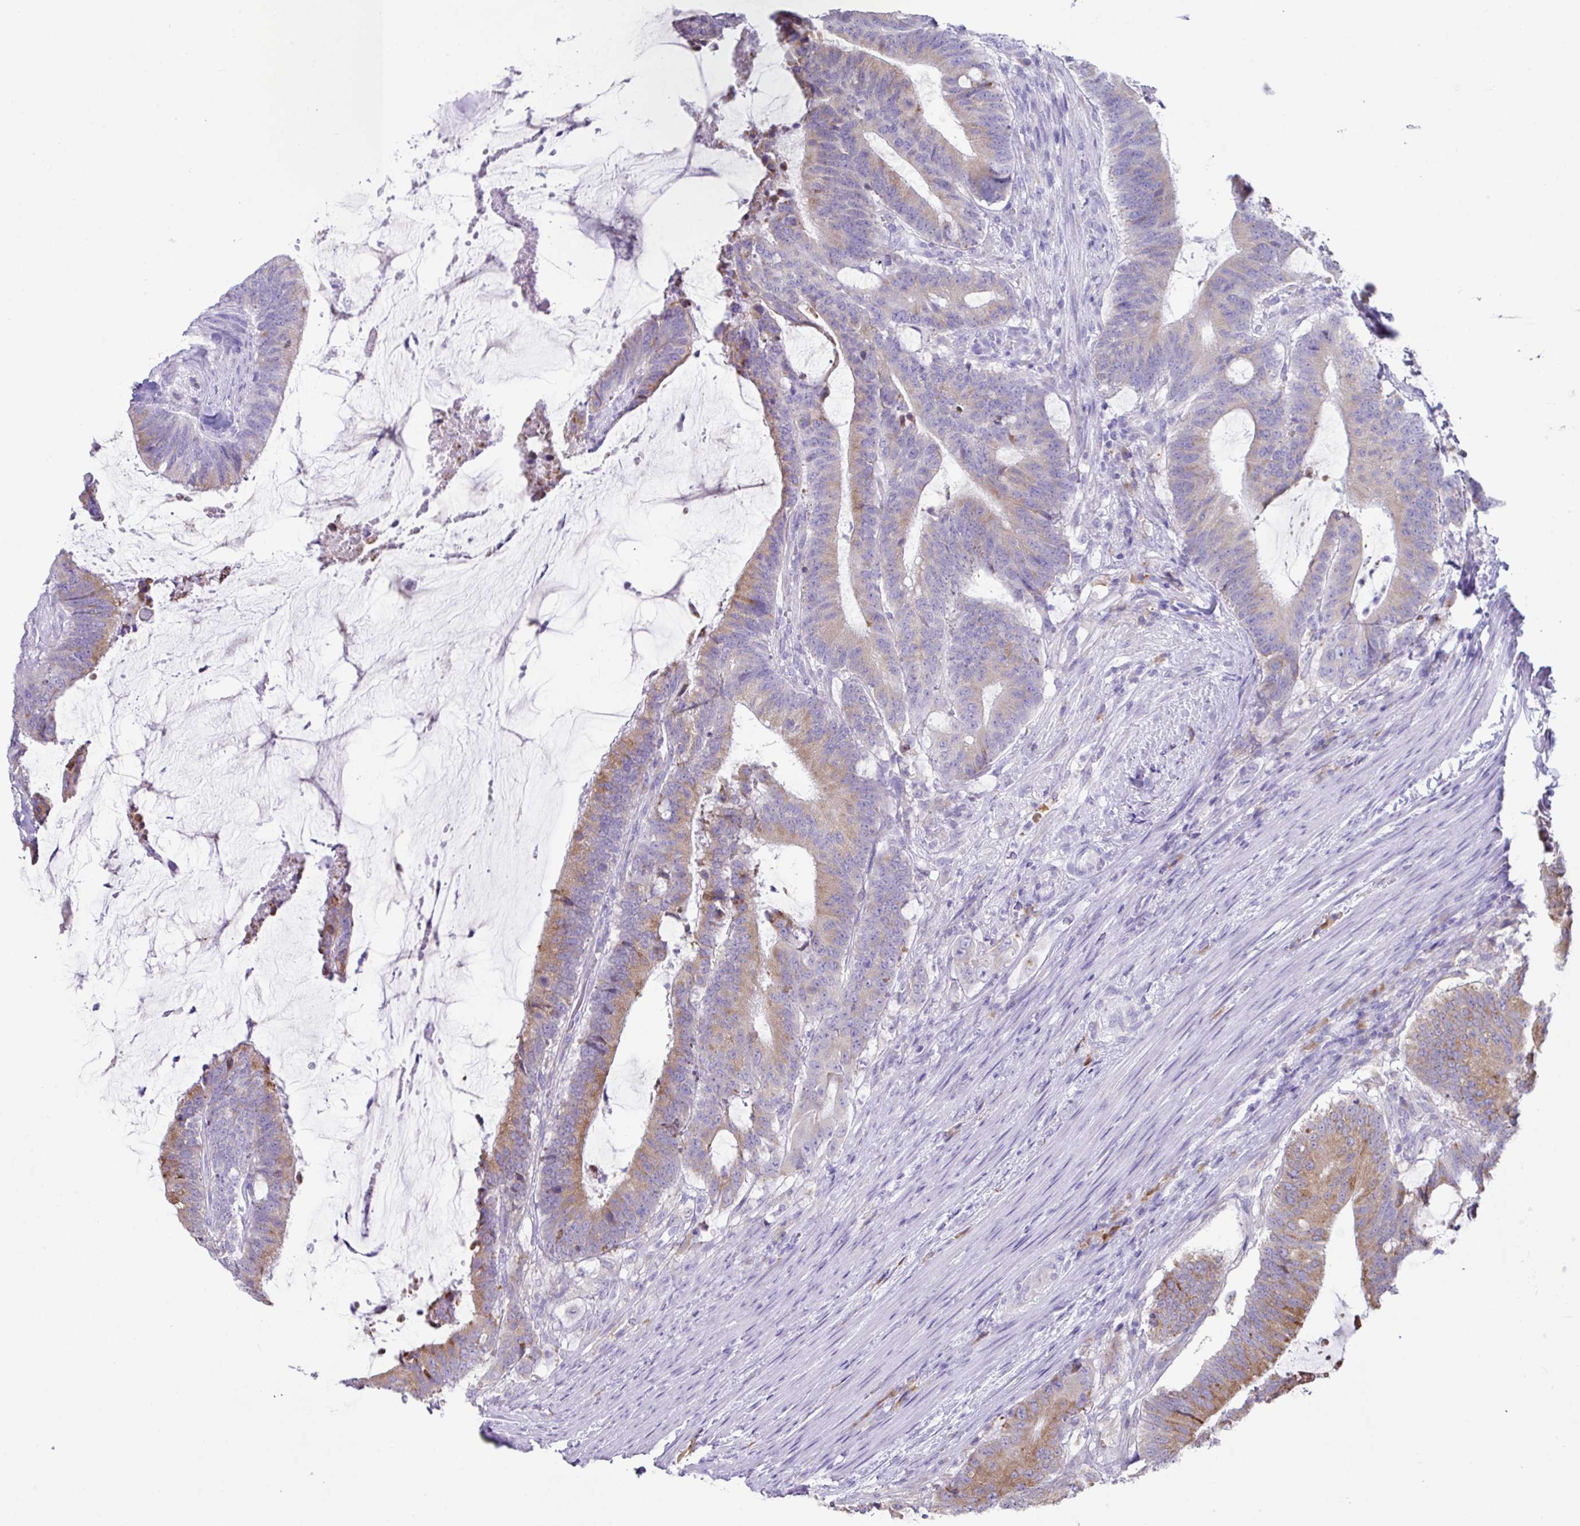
{"staining": {"intensity": "weak", "quantity": "25%-75%", "location": "cytoplasmic/membranous"}, "tissue": "colorectal cancer", "cell_type": "Tumor cells", "image_type": "cancer", "snomed": [{"axis": "morphology", "description": "Adenocarcinoma, NOS"}, {"axis": "topography", "description": "Colon"}], "caption": "Human colorectal adenocarcinoma stained with a protein marker displays weak staining in tumor cells.", "gene": "RGS21", "patient": {"sex": "female", "age": 43}}